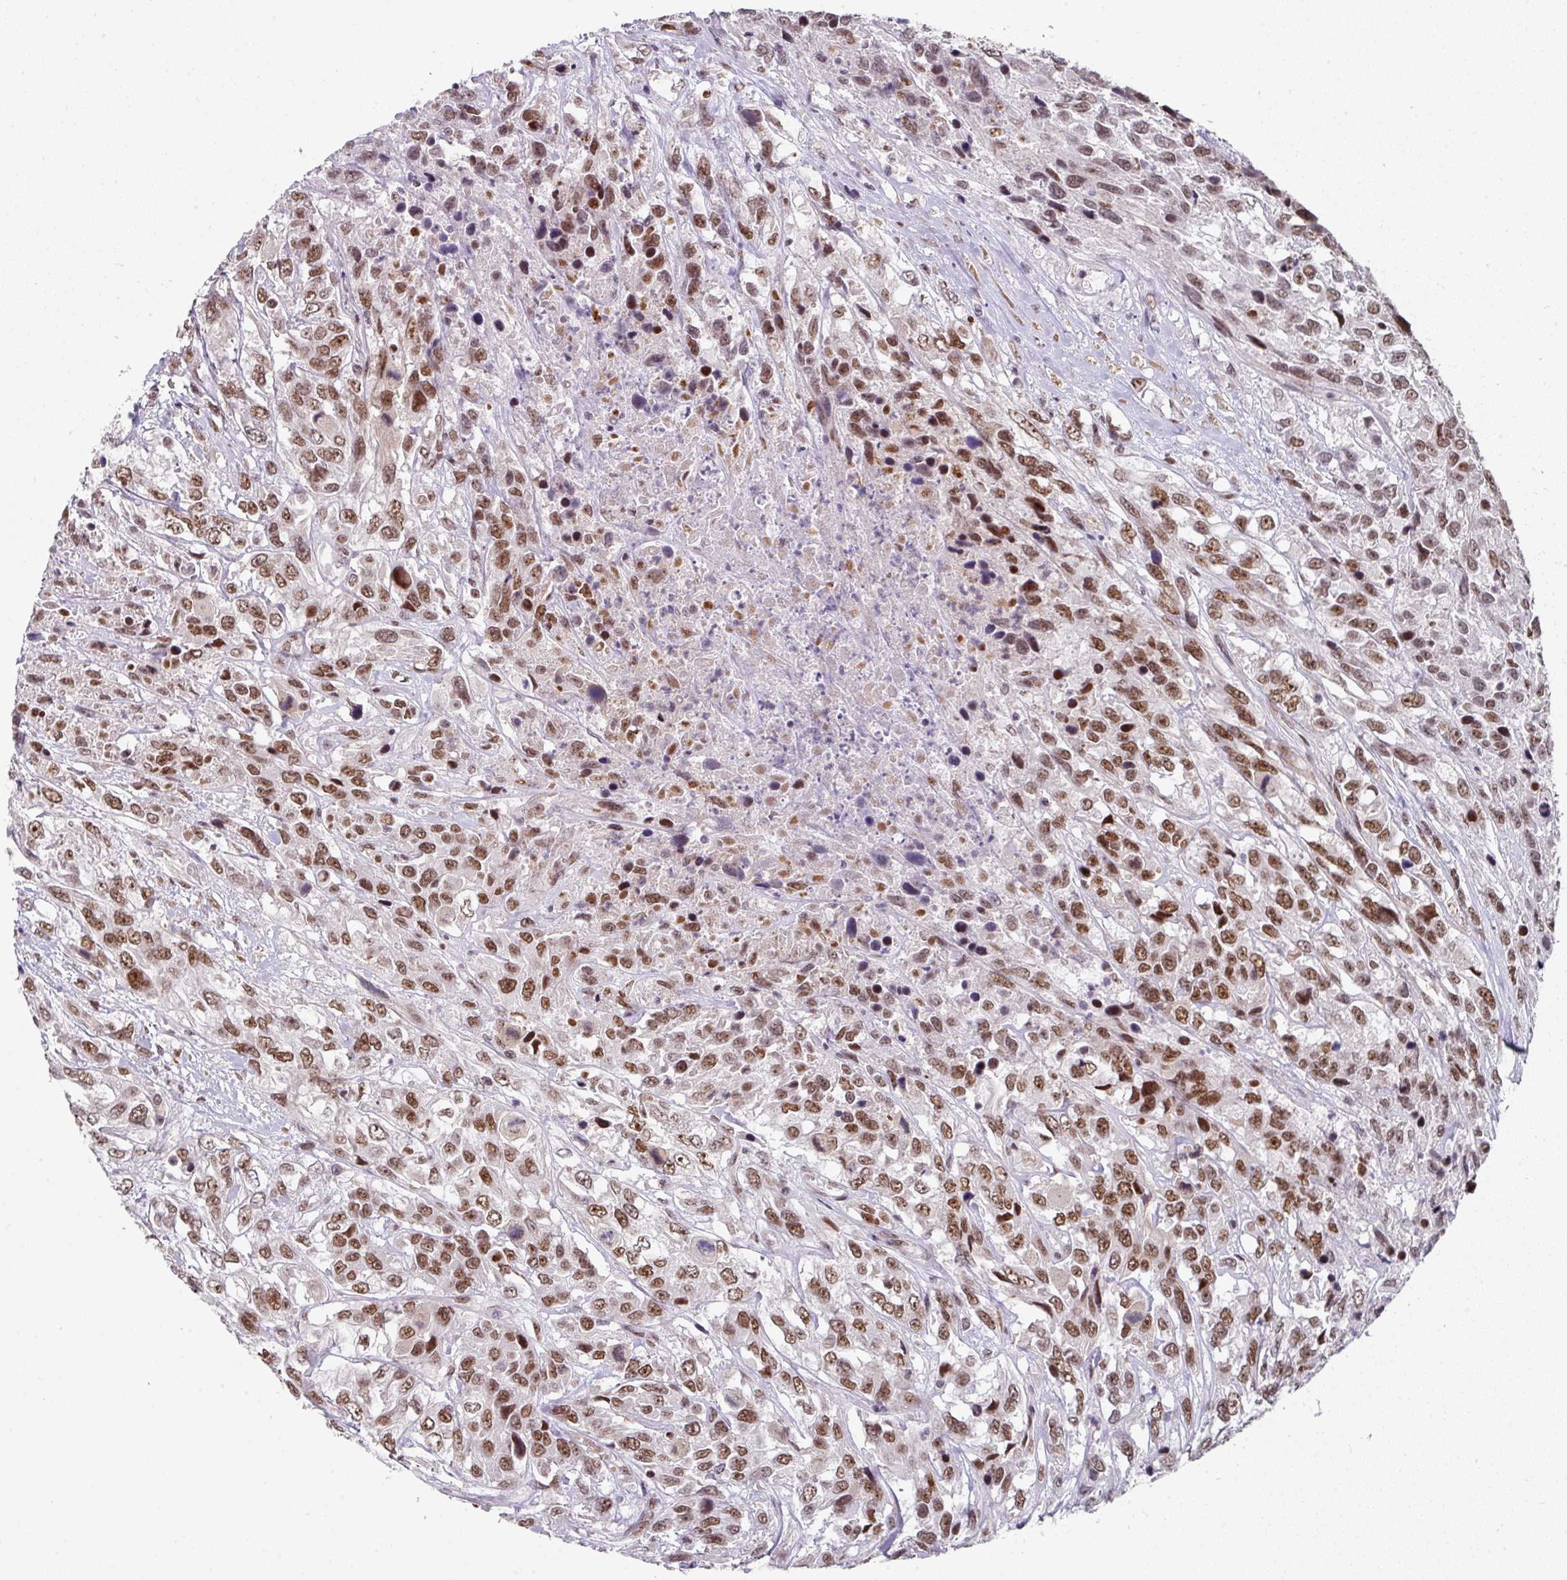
{"staining": {"intensity": "moderate", "quantity": ">75%", "location": "nuclear"}, "tissue": "urothelial cancer", "cell_type": "Tumor cells", "image_type": "cancer", "snomed": [{"axis": "morphology", "description": "Urothelial carcinoma, High grade"}, {"axis": "topography", "description": "Urinary bladder"}], "caption": "Urothelial cancer stained for a protein (brown) exhibits moderate nuclear positive staining in about >75% of tumor cells.", "gene": "RAD50", "patient": {"sex": "female", "age": 70}}